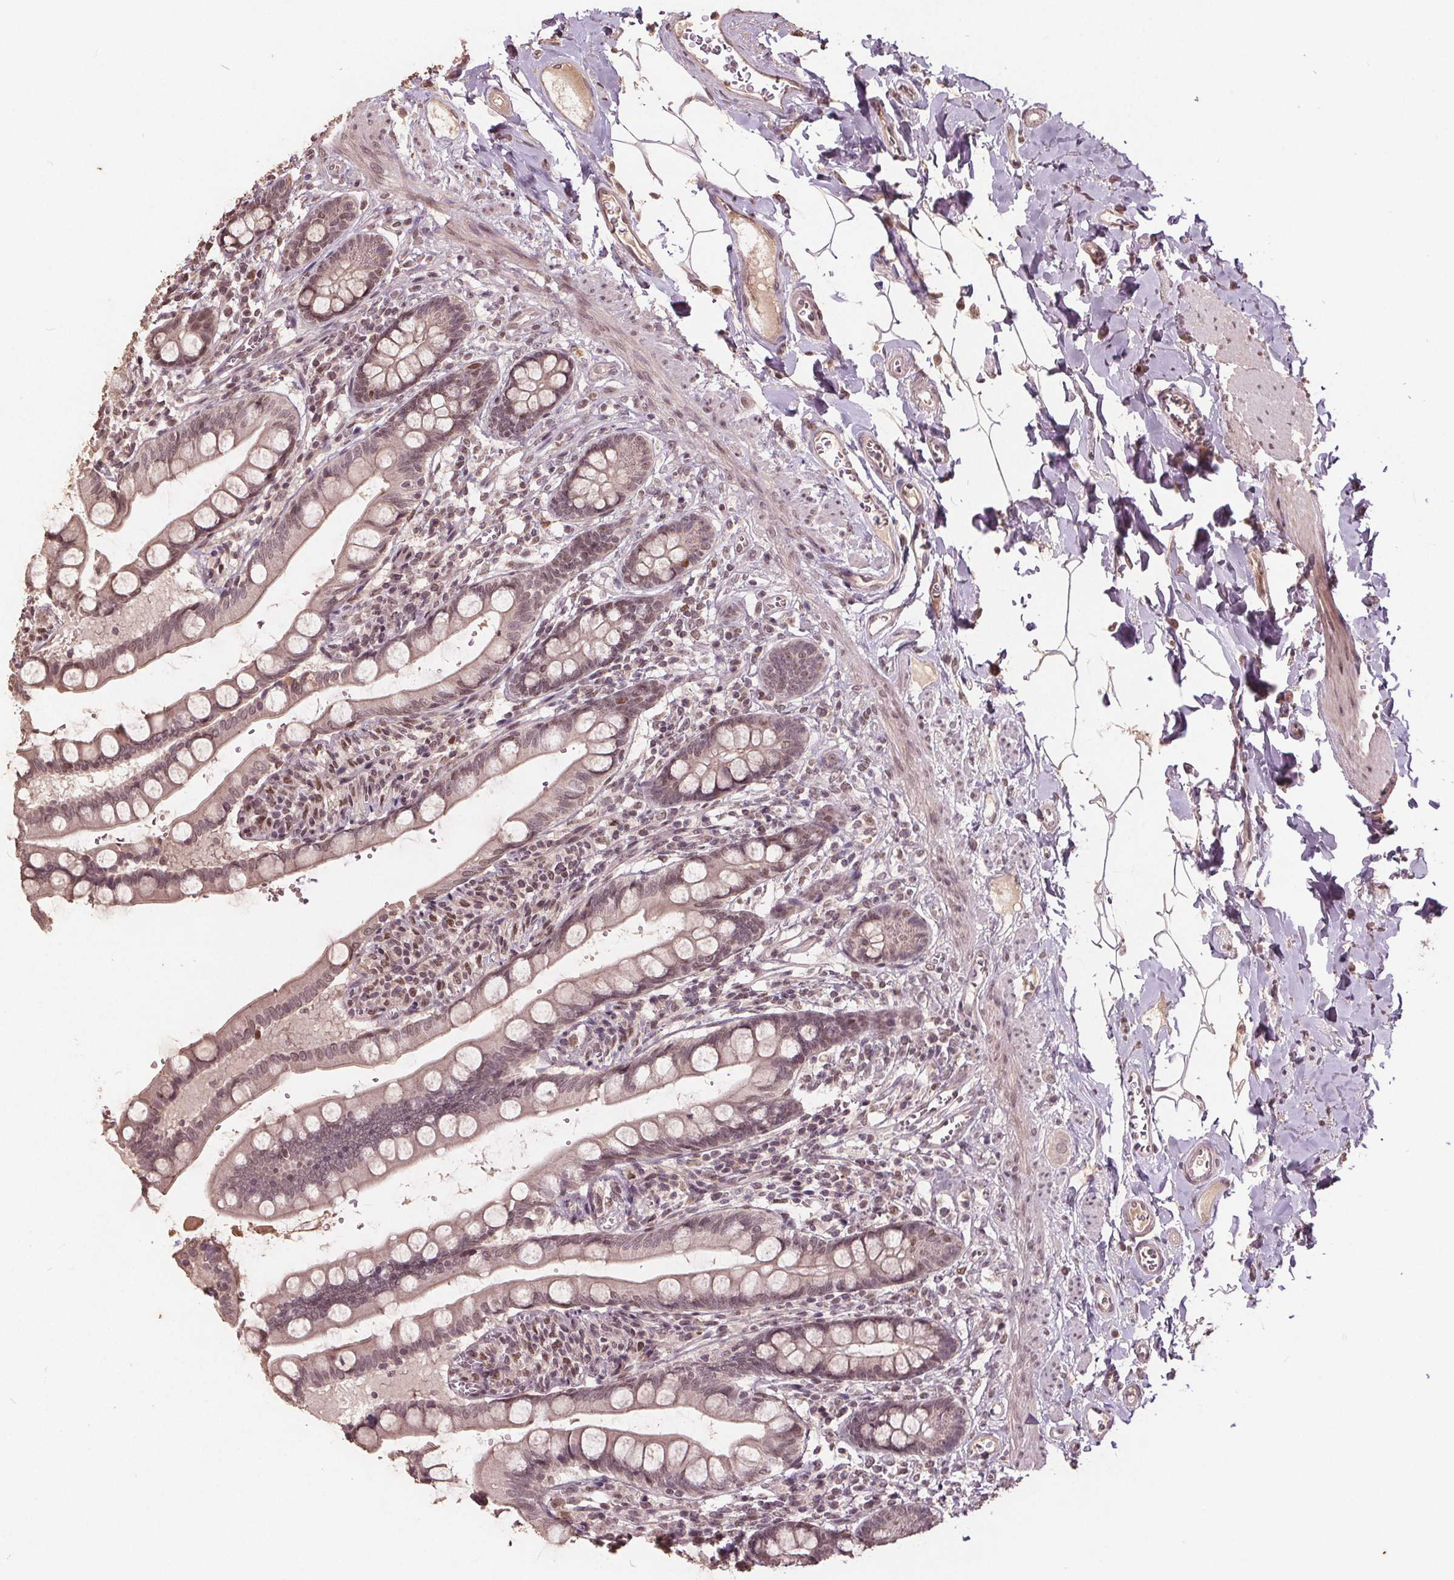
{"staining": {"intensity": "weak", "quantity": ">75%", "location": "cytoplasmic/membranous,nuclear"}, "tissue": "small intestine", "cell_type": "Glandular cells", "image_type": "normal", "snomed": [{"axis": "morphology", "description": "Normal tissue, NOS"}, {"axis": "topography", "description": "Small intestine"}], "caption": "Small intestine stained for a protein (brown) displays weak cytoplasmic/membranous,nuclear positive expression in about >75% of glandular cells.", "gene": "DNMT3B", "patient": {"sex": "female", "age": 56}}